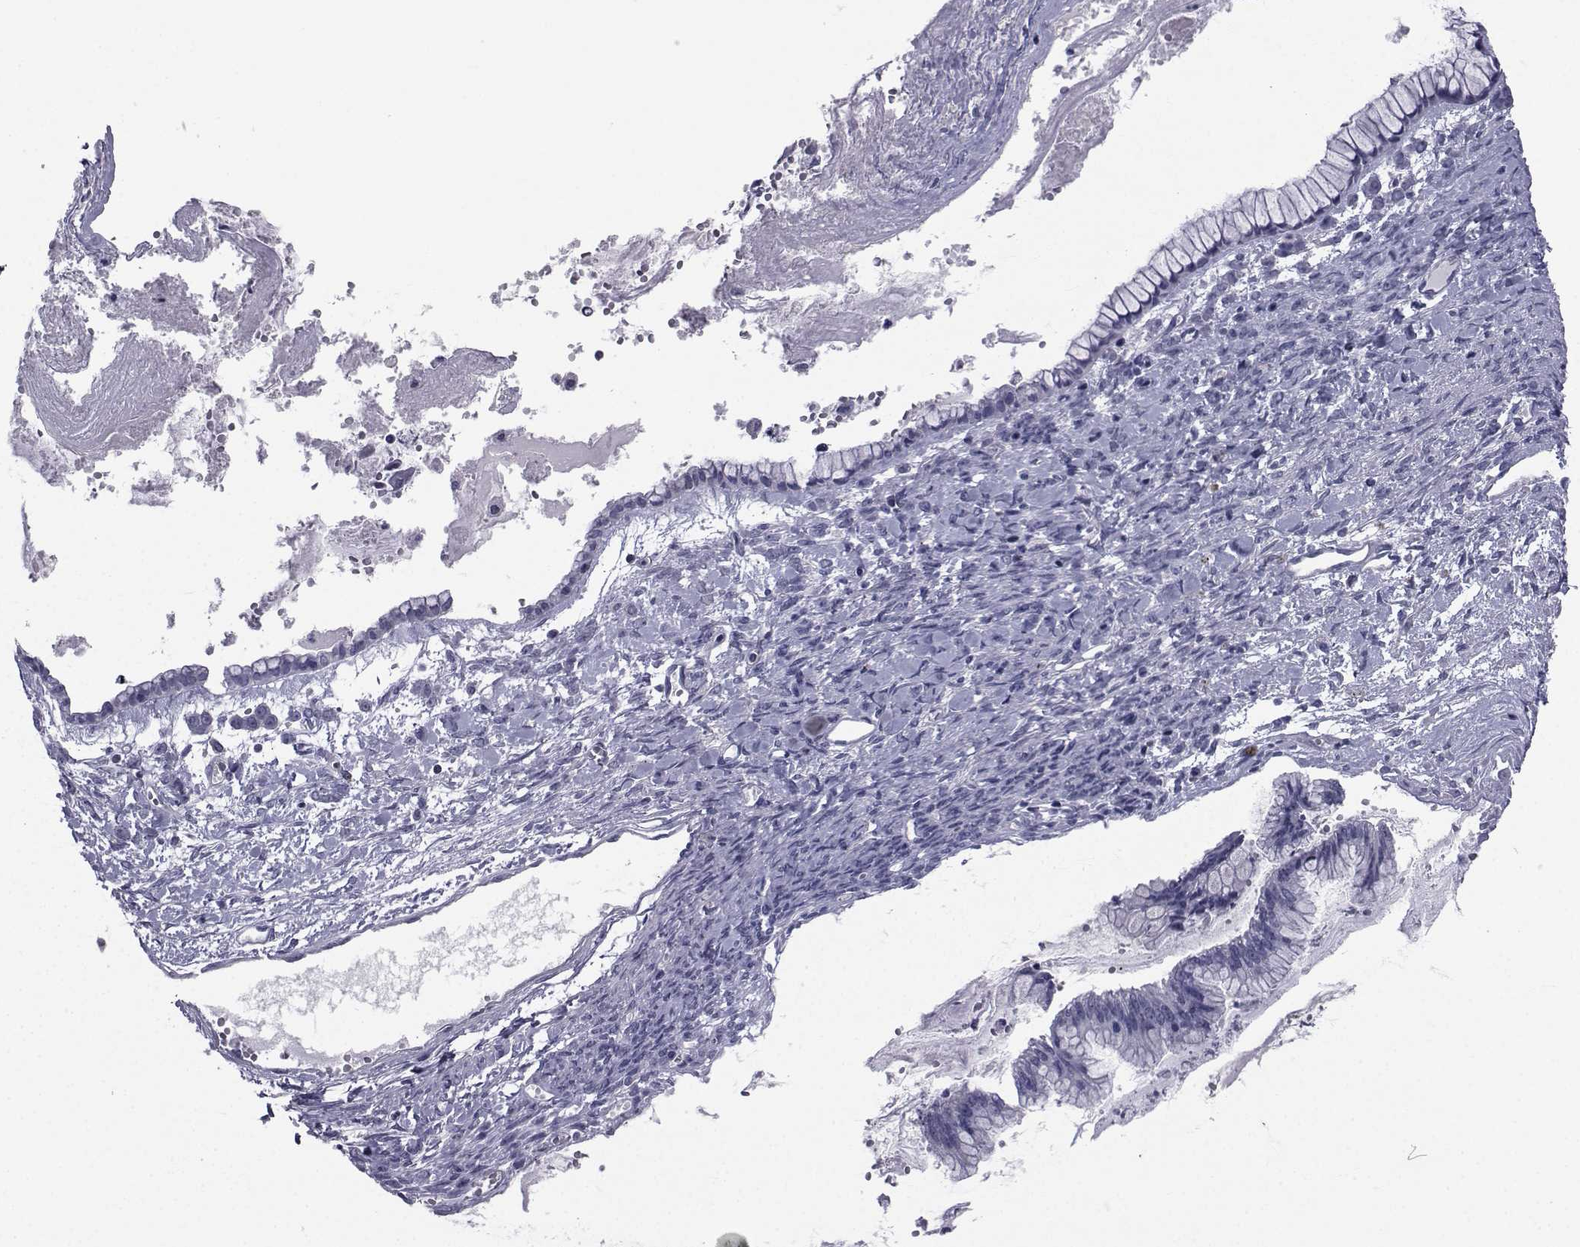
{"staining": {"intensity": "negative", "quantity": "none", "location": "none"}, "tissue": "ovarian cancer", "cell_type": "Tumor cells", "image_type": "cancer", "snomed": [{"axis": "morphology", "description": "Cystadenocarcinoma, mucinous, NOS"}, {"axis": "topography", "description": "Ovary"}], "caption": "IHC histopathology image of ovarian mucinous cystadenocarcinoma stained for a protein (brown), which shows no positivity in tumor cells.", "gene": "CHRNA1", "patient": {"sex": "female", "age": 67}}